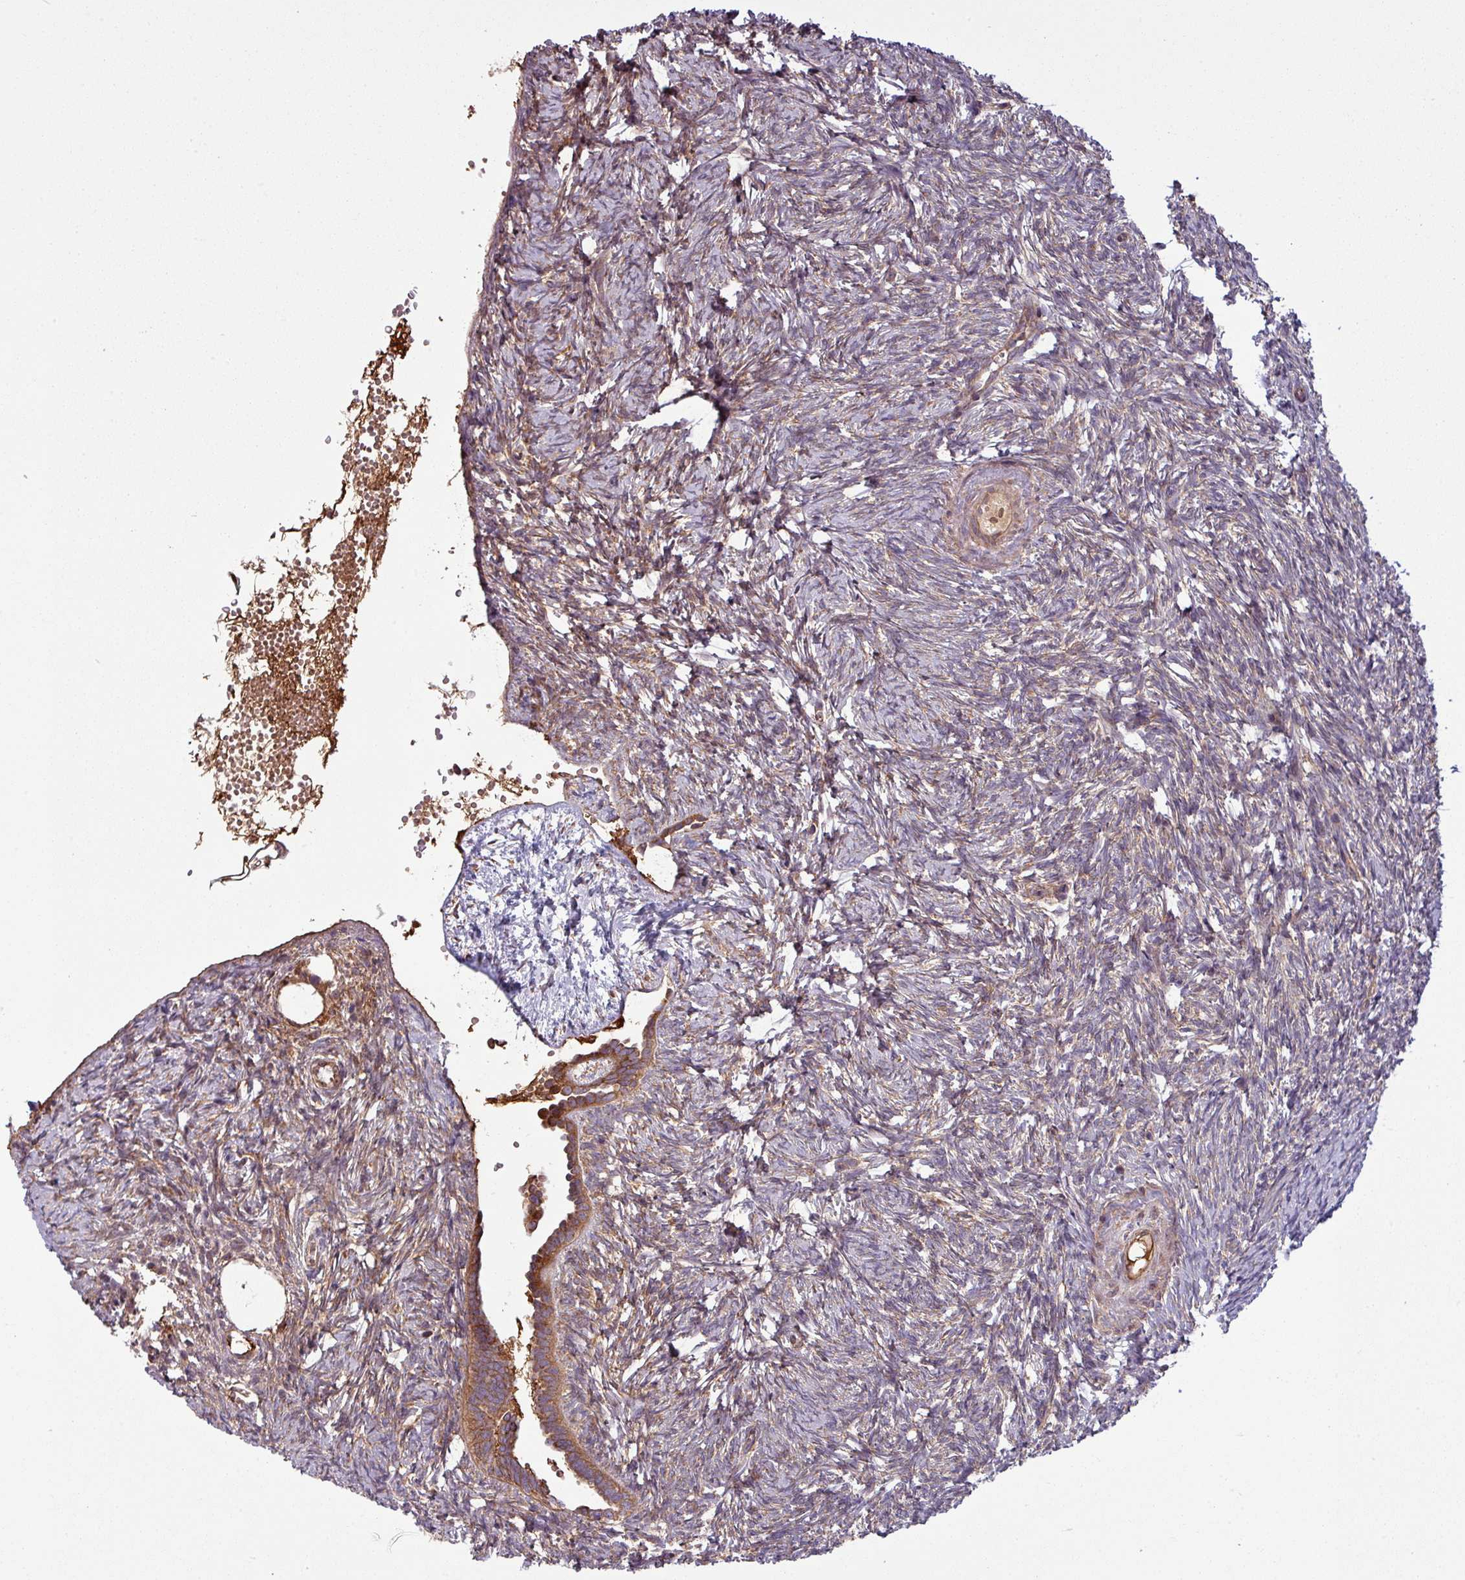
{"staining": {"intensity": "weak", "quantity": ">75%", "location": "cytoplasmic/membranous"}, "tissue": "ovary", "cell_type": "Follicle cells", "image_type": "normal", "snomed": [{"axis": "morphology", "description": "Normal tissue, NOS"}, {"axis": "topography", "description": "Ovary"}], "caption": "Normal ovary reveals weak cytoplasmic/membranous staining in about >75% of follicle cells.", "gene": "SNRNP25", "patient": {"sex": "female", "age": 51}}